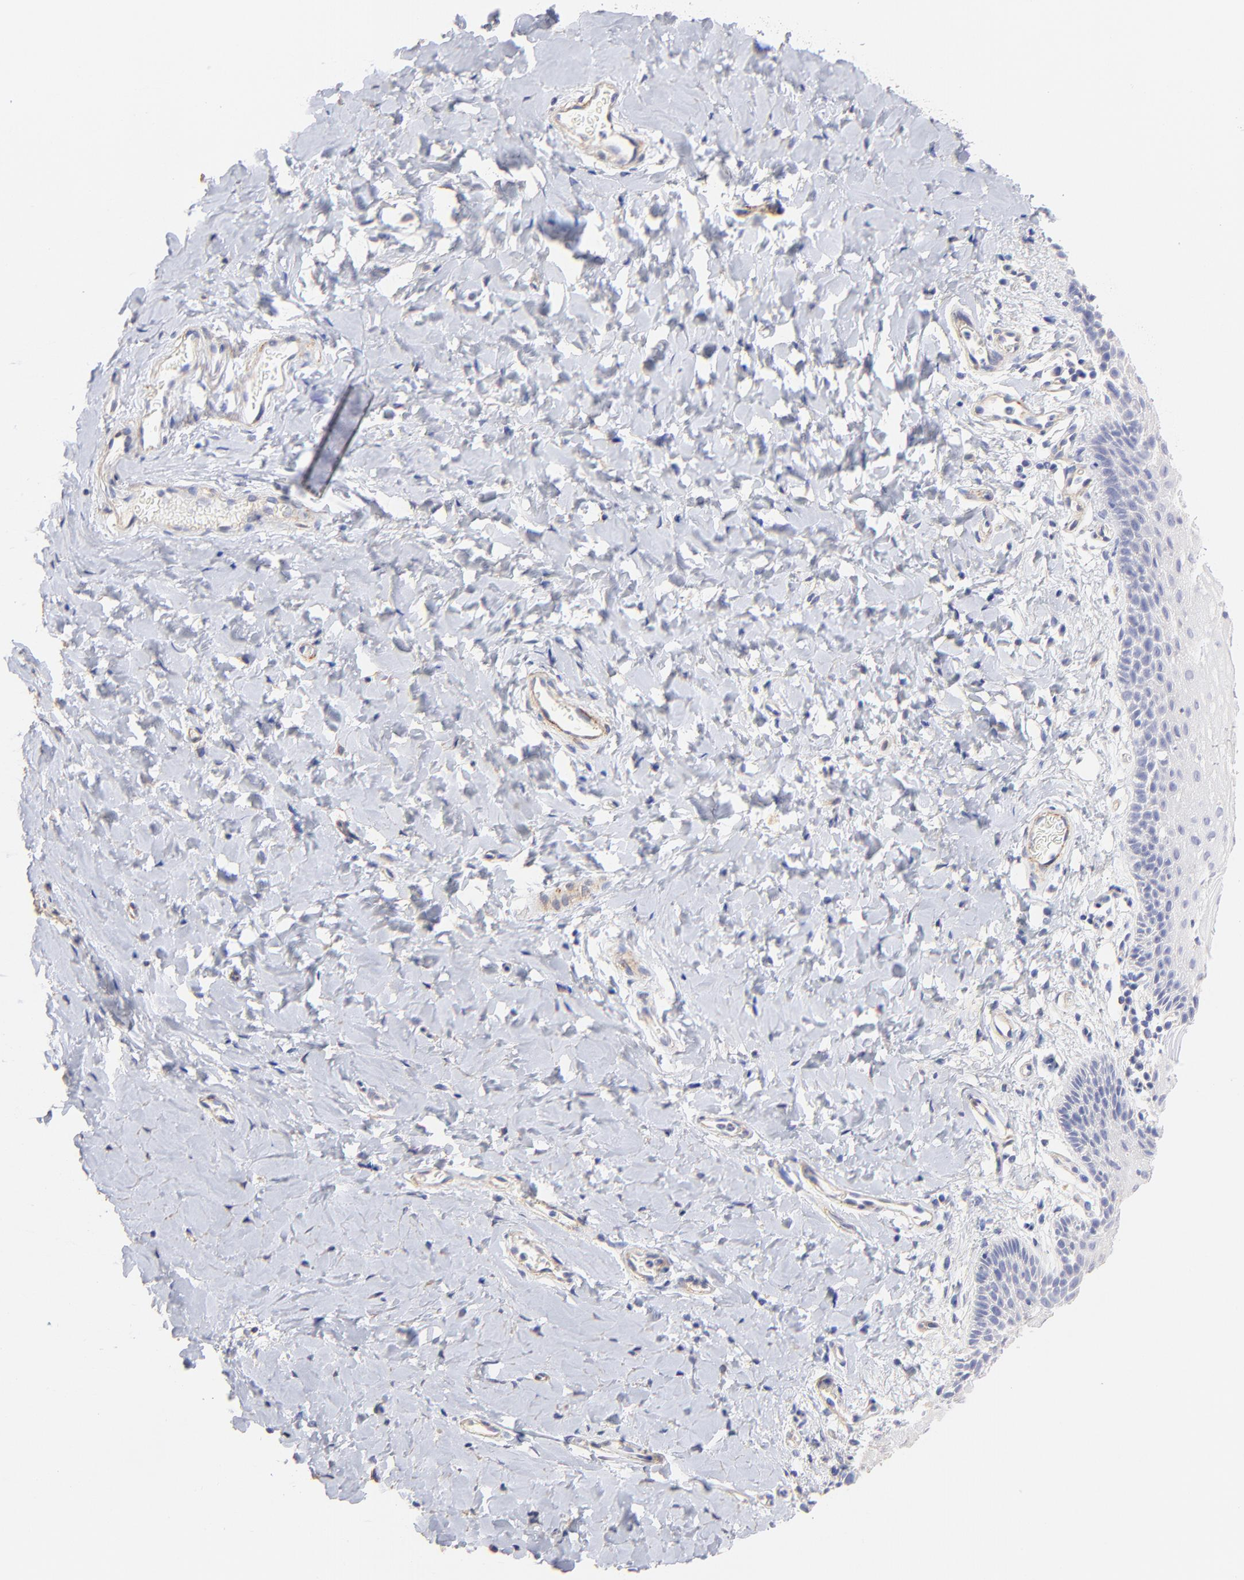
{"staining": {"intensity": "negative", "quantity": "none", "location": "none"}, "tissue": "vagina", "cell_type": "Squamous epithelial cells", "image_type": "normal", "snomed": [{"axis": "morphology", "description": "Normal tissue, NOS"}, {"axis": "topography", "description": "Vagina"}], "caption": "Human vagina stained for a protein using immunohistochemistry (IHC) demonstrates no expression in squamous epithelial cells.", "gene": "ACTRT1", "patient": {"sex": "female", "age": 55}}